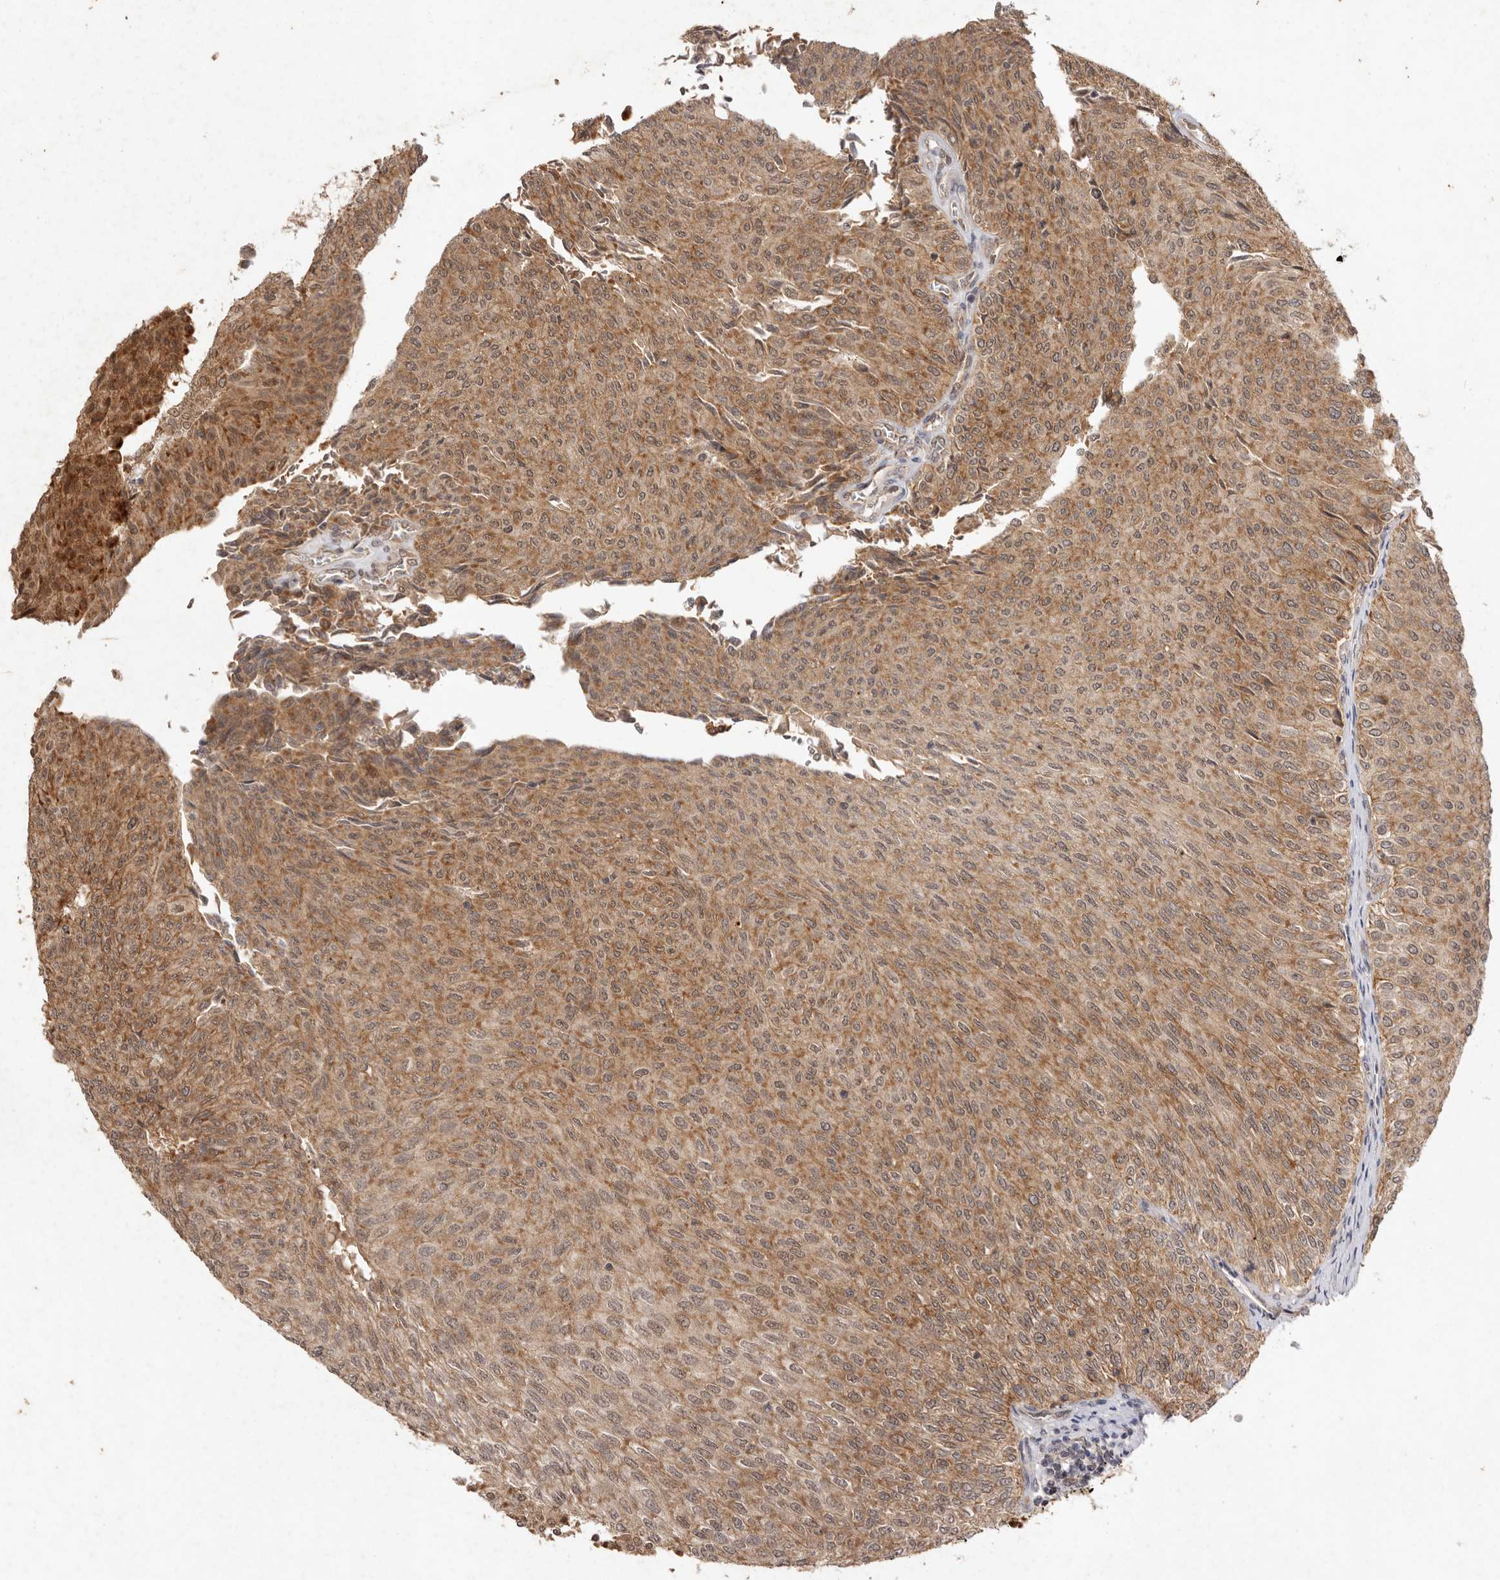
{"staining": {"intensity": "moderate", "quantity": ">75%", "location": "cytoplasmic/membranous,nuclear"}, "tissue": "urothelial cancer", "cell_type": "Tumor cells", "image_type": "cancer", "snomed": [{"axis": "morphology", "description": "Urothelial carcinoma, Low grade"}, {"axis": "topography", "description": "Urinary bladder"}], "caption": "Human urothelial cancer stained with a protein marker exhibits moderate staining in tumor cells.", "gene": "TARS2", "patient": {"sex": "male", "age": 78}}